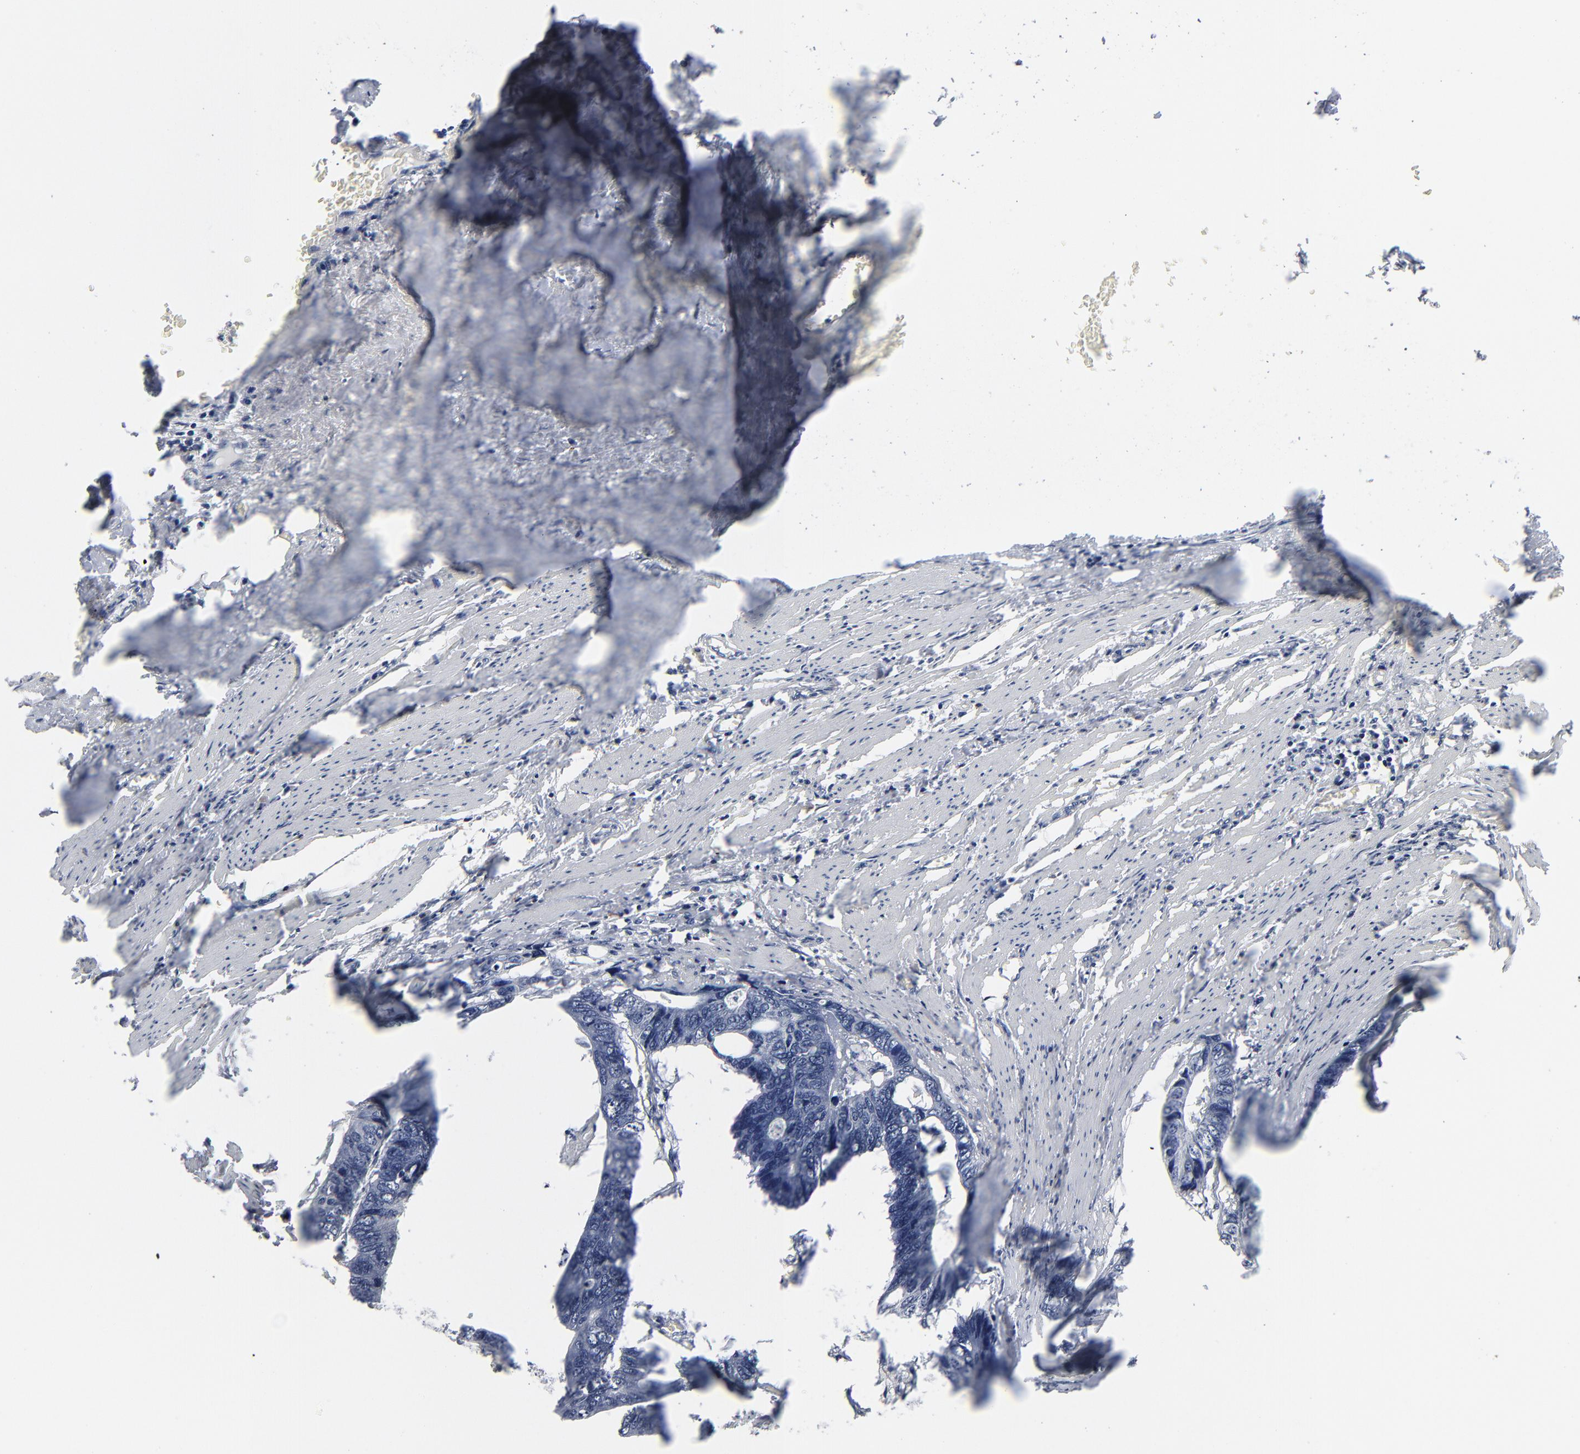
{"staining": {"intensity": "negative", "quantity": "none", "location": "none"}, "tissue": "colorectal cancer", "cell_type": "Tumor cells", "image_type": "cancer", "snomed": [{"axis": "morphology", "description": "Adenocarcinoma, NOS"}, {"axis": "topography", "description": "Colon"}], "caption": "Immunohistochemistry (IHC) image of colorectal cancer stained for a protein (brown), which reveals no positivity in tumor cells.", "gene": "PAGE1", "patient": {"sex": "female", "age": 55}}